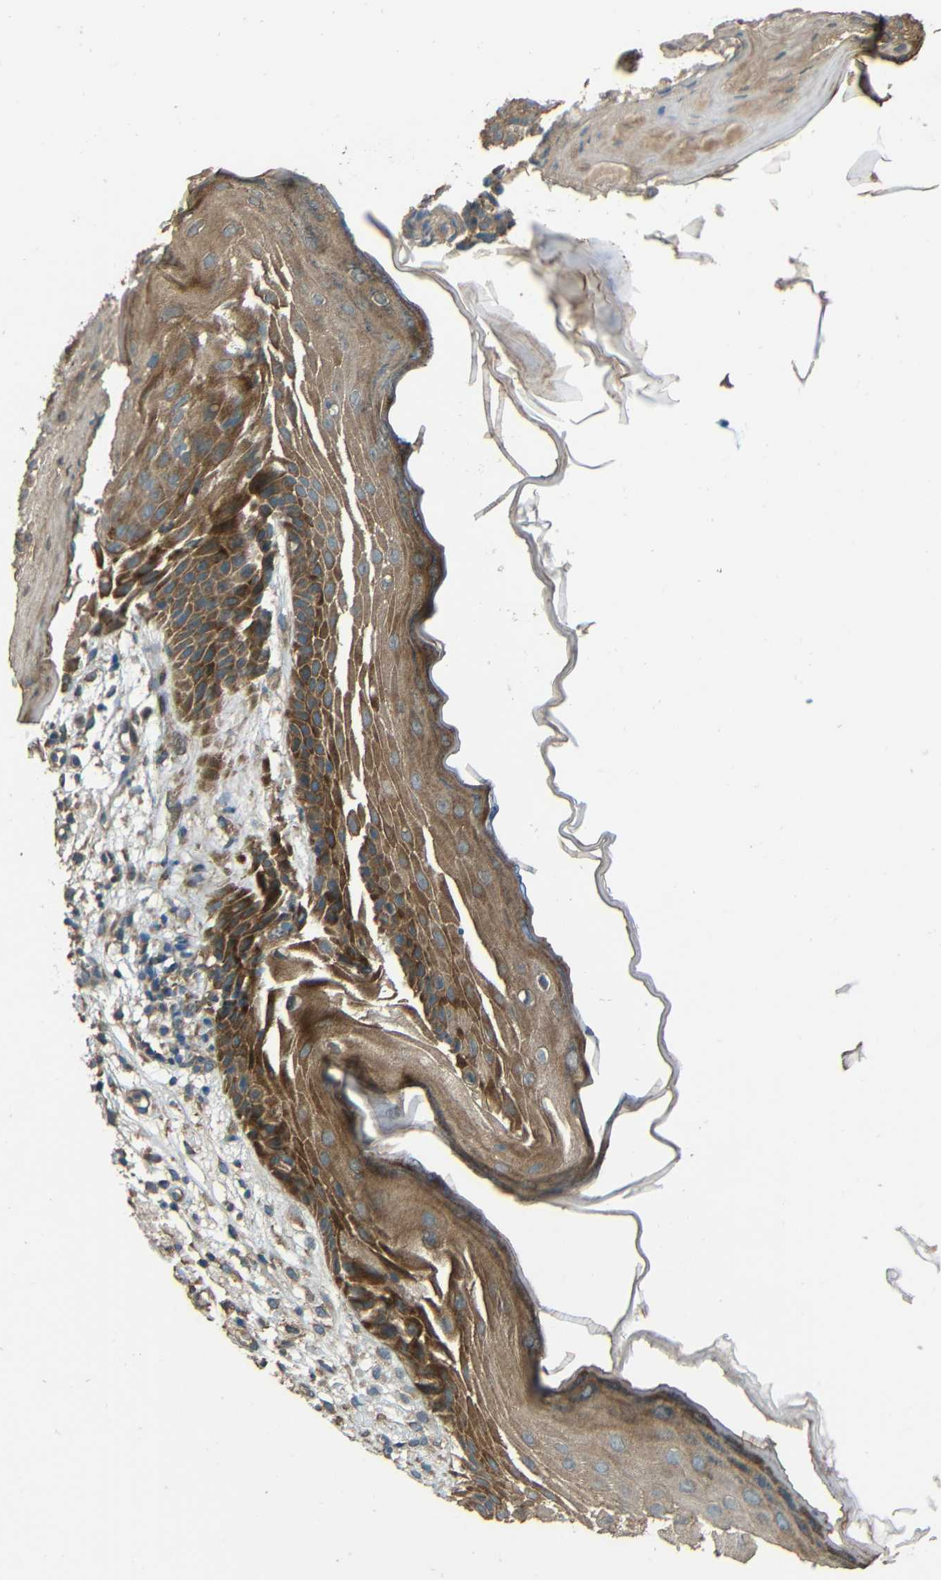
{"staining": {"intensity": "strong", "quantity": ">75%", "location": "cytoplasmic/membranous"}, "tissue": "skin cancer", "cell_type": "Tumor cells", "image_type": "cancer", "snomed": [{"axis": "morphology", "description": "Basal cell carcinoma"}, {"axis": "topography", "description": "Skin"}], "caption": "Skin cancer stained with immunohistochemistry exhibits strong cytoplasmic/membranous positivity in approximately >75% of tumor cells. (DAB IHC, brown staining for protein, blue staining for nuclei).", "gene": "ACACA", "patient": {"sex": "female", "age": 70}}